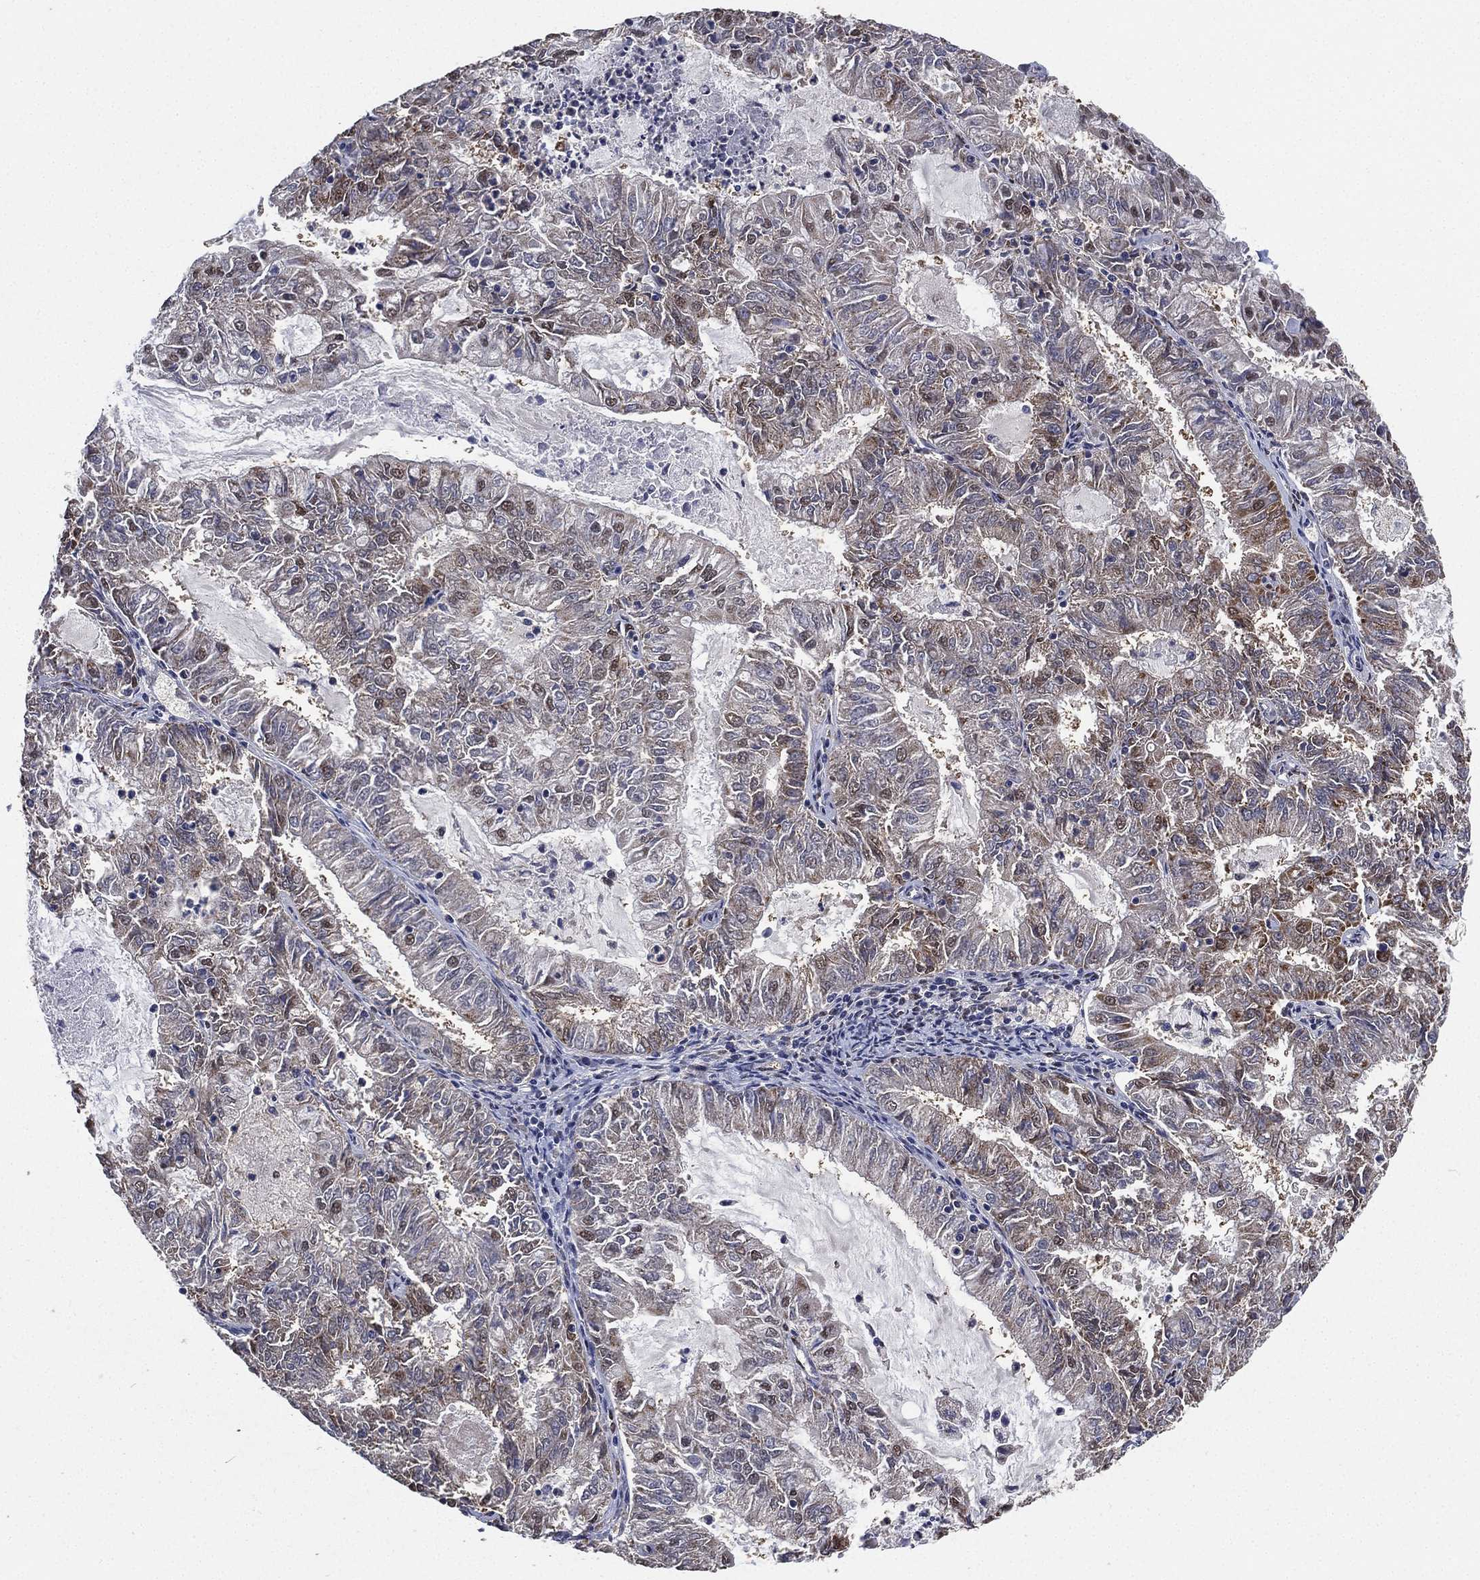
{"staining": {"intensity": "weak", "quantity": "<25%", "location": "nuclear"}, "tissue": "endometrial cancer", "cell_type": "Tumor cells", "image_type": "cancer", "snomed": [{"axis": "morphology", "description": "Adenocarcinoma, NOS"}, {"axis": "topography", "description": "Endometrium"}], "caption": "Immunohistochemical staining of human endometrial cancer (adenocarcinoma) demonstrates no significant expression in tumor cells.", "gene": "ALDH7A1", "patient": {"sex": "female", "age": 57}}